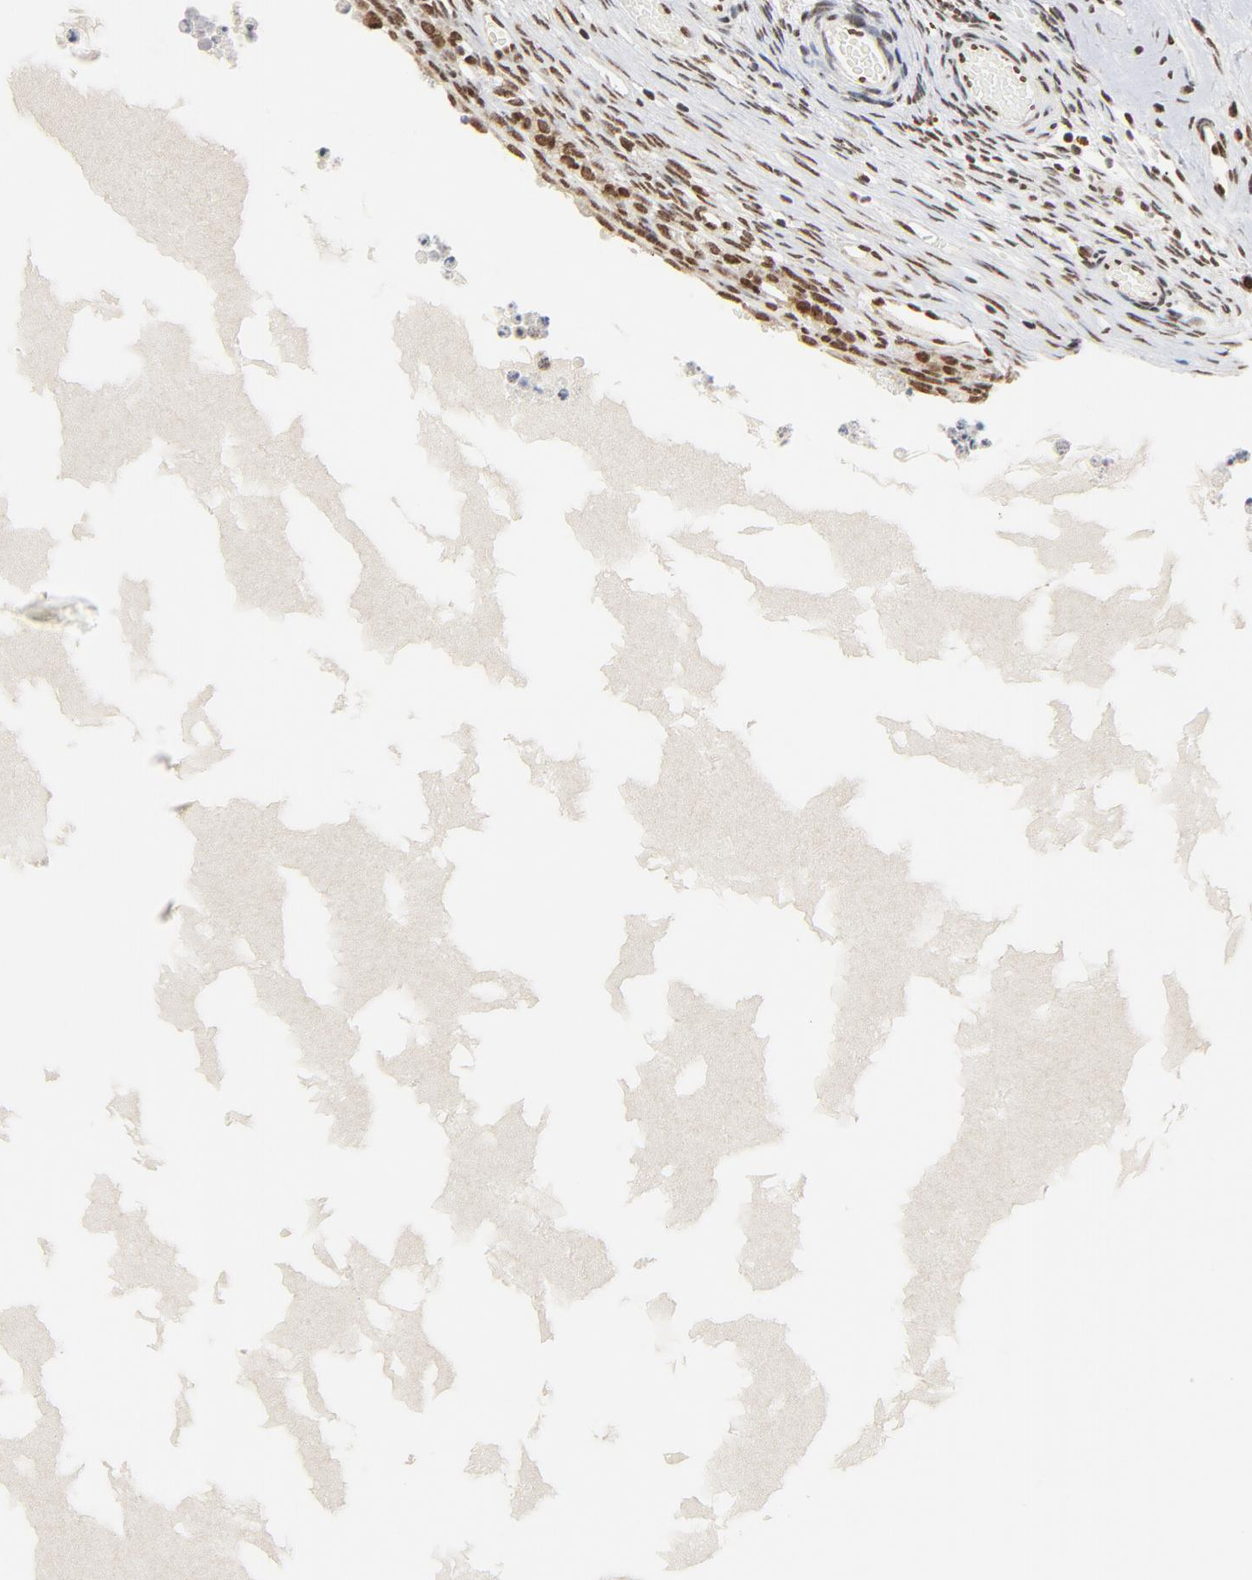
{"staining": {"intensity": "moderate", "quantity": ">75%", "location": "nuclear"}, "tissue": "ovary", "cell_type": "Ovarian stroma cells", "image_type": "normal", "snomed": [{"axis": "morphology", "description": "Normal tissue, NOS"}, {"axis": "topography", "description": "Ovary"}], "caption": "Protein expression analysis of normal human ovary reveals moderate nuclear positivity in approximately >75% of ovarian stroma cells. The protein is shown in brown color, while the nuclei are stained blue.", "gene": "ERCC1", "patient": {"sex": "female", "age": 35}}